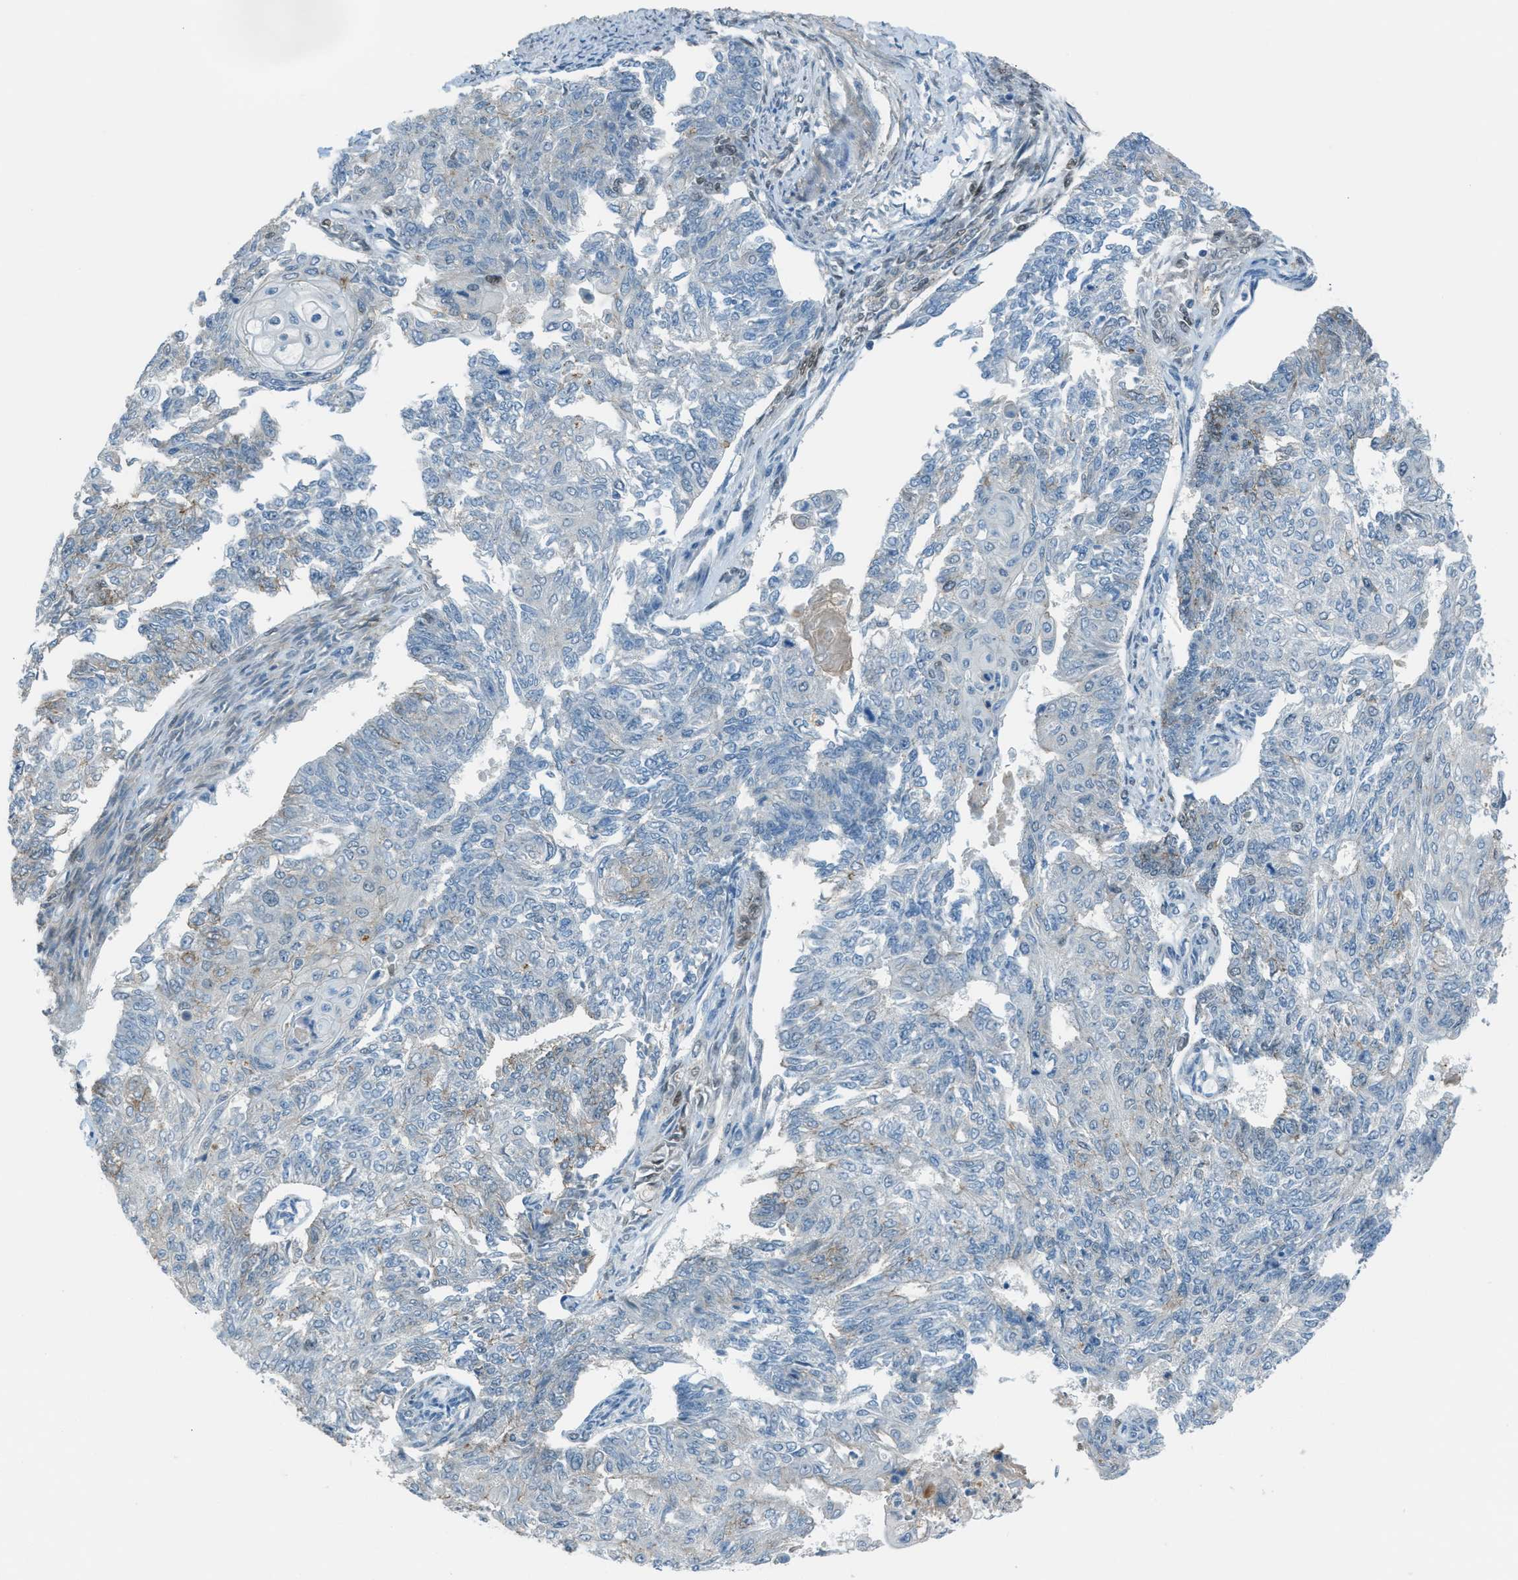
{"staining": {"intensity": "negative", "quantity": "none", "location": "none"}, "tissue": "endometrial cancer", "cell_type": "Tumor cells", "image_type": "cancer", "snomed": [{"axis": "morphology", "description": "Adenocarcinoma, NOS"}, {"axis": "topography", "description": "Endometrium"}], "caption": "A photomicrograph of endometrial cancer stained for a protein exhibits no brown staining in tumor cells.", "gene": "TCF3", "patient": {"sex": "female", "age": 32}}